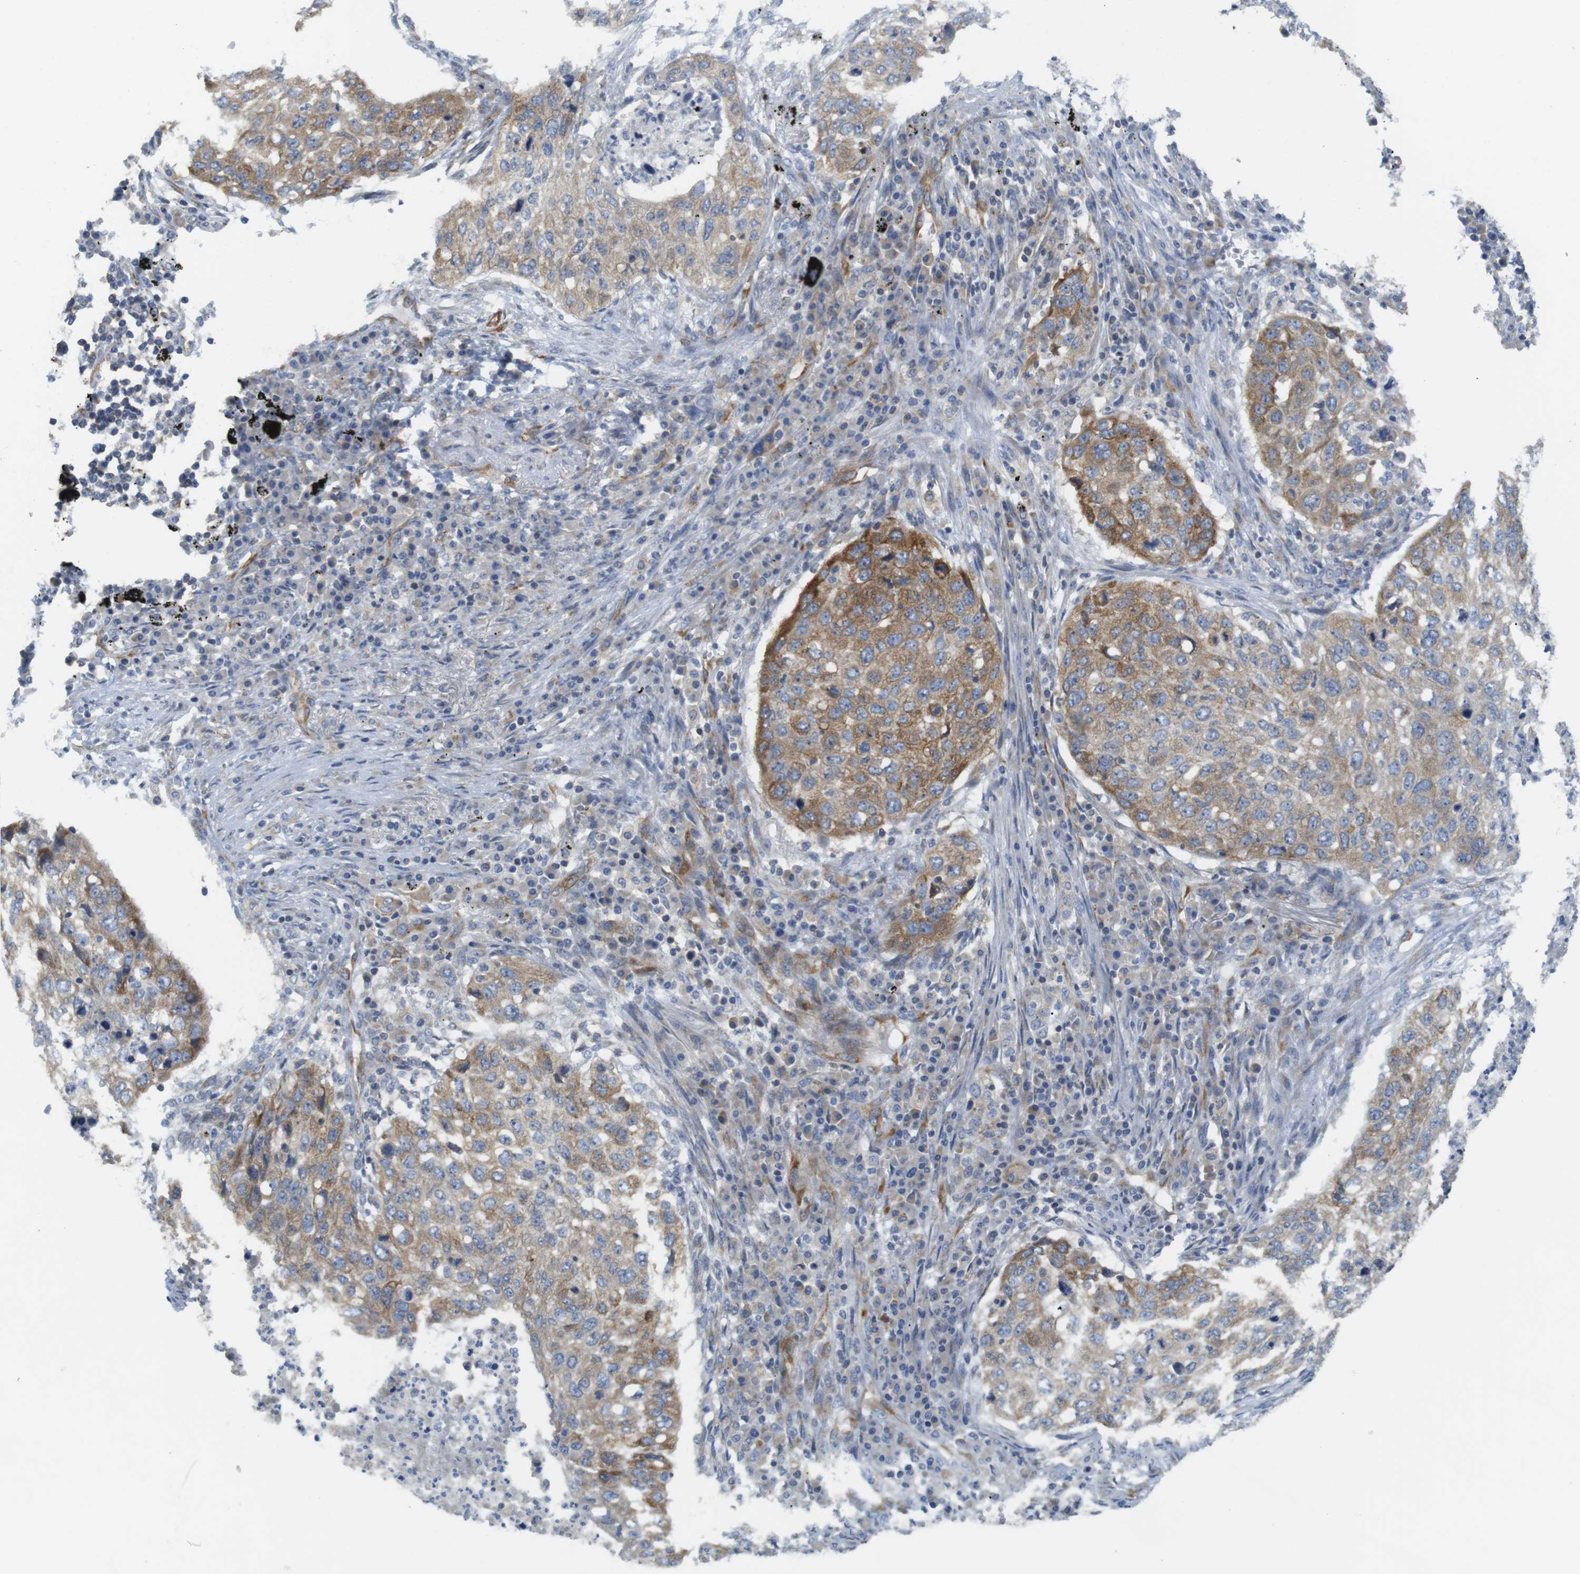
{"staining": {"intensity": "moderate", "quantity": "25%-75%", "location": "cytoplasmic/membranous"}, "tissue": "lung cancer", "cell_type": "Tumor cells", "image_type": "cancer", "snomed": [{"axis": "morphology", "description": "Squamous cell carcinoma, NOS"}, {"axis": "topography", "description": "Lung"}], "caption": "The photomicrograph displays immunohistochemical staining of lung cancer. There is moderate cytoplasmic/membranous expression is appreciated in approximately 25%-75% of tumor cells.", "gene": "PCNX2", "patient": {"sex": "female", "age": 63}}